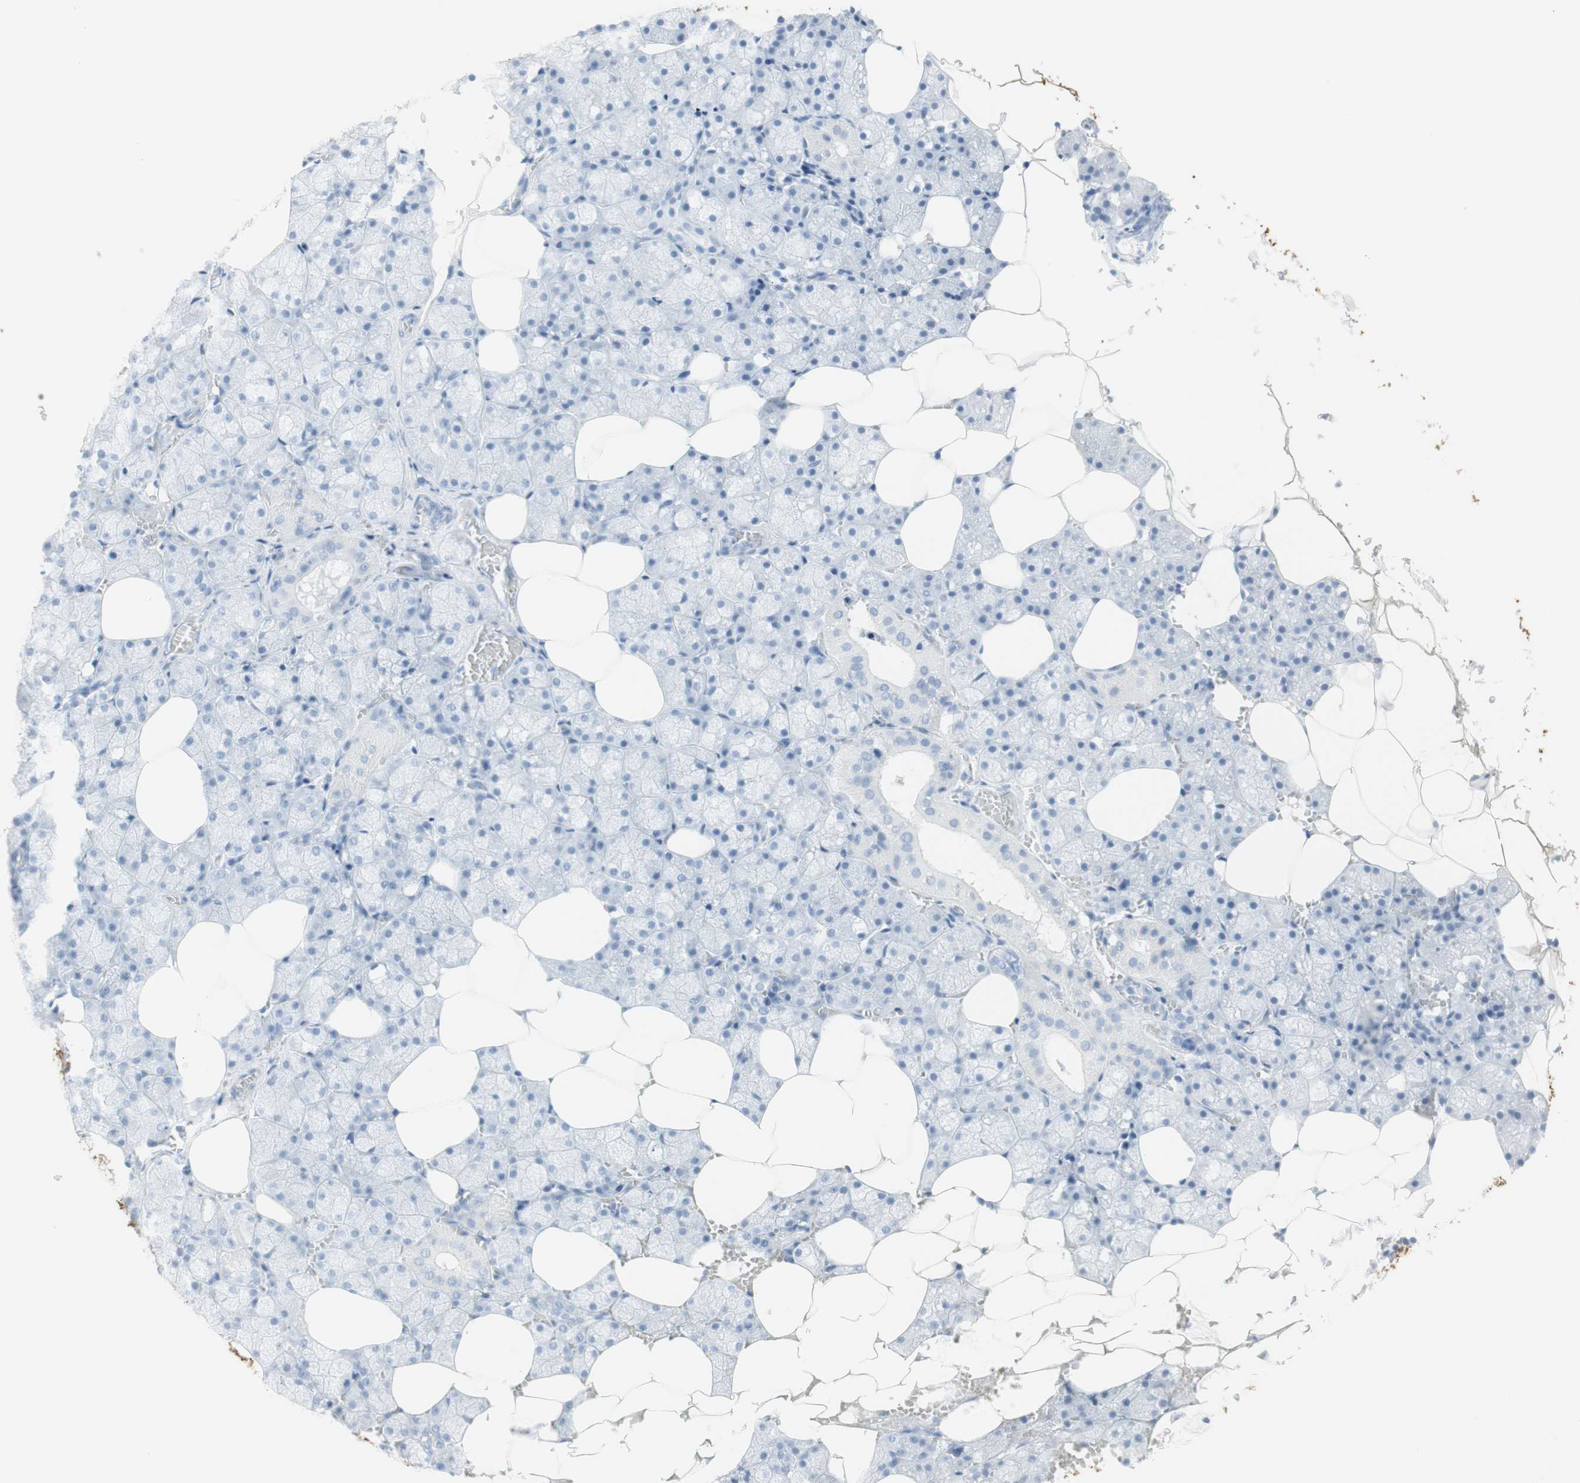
{"staining": {"intensity": "negative", "quantity": "none", "location": "none"}, "tissue": "salivary gland", "cell_type": "Glandular cells", "image_type": "normal", "snomed": [{"axis": "morphology", "description": "Normal tissue, NOS"}, {"axis": "topography", "description": "Salivary gland"}], "caption": "An immunohistochemistry (IHC) image of normal salivary gland is shown. There is no staining in glandular cells of salivary gland. Nuclei are stained in blue.", "gene": "NAPSA", "patient": {"sex": "male", "age": 62}}